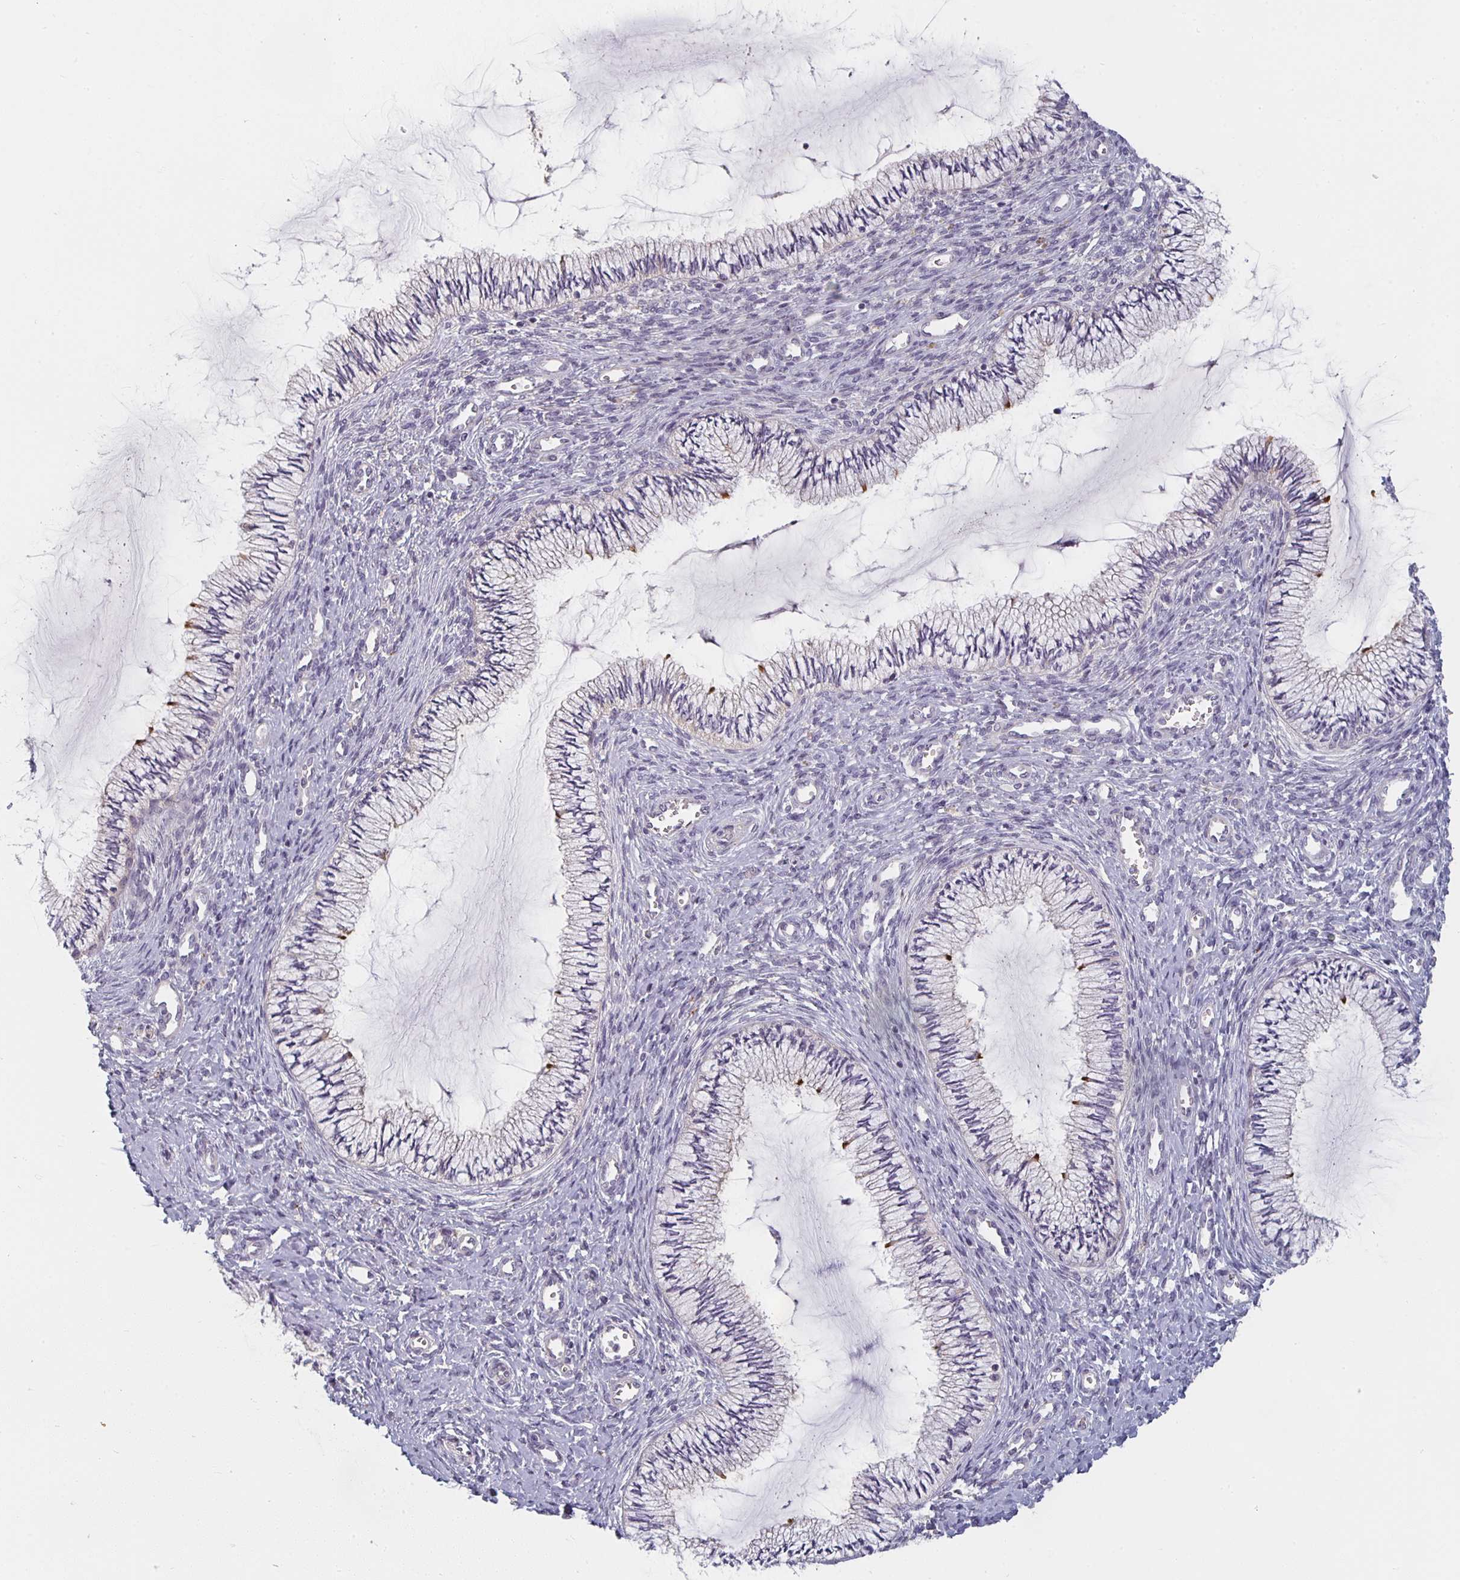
{"staining": {"intensity": "negative", "quantity": "none", "location": "none"}, "tissue": "cervix", "cell_type": "Glandular cells", "image_type": "normal", "snomed": [{"axis": "morphology", "description": "Normal tissue, NOS"}, {"axis": "topography", "description": "Cervix"}], "caption": "An immunohistochemistry (IHC) histopathology image of unremarkable cervix is shown. There is no staining in glandular cells of cervix.", "gene": "CTHRC1", "patient": {"sex": "female", "age": 24}}